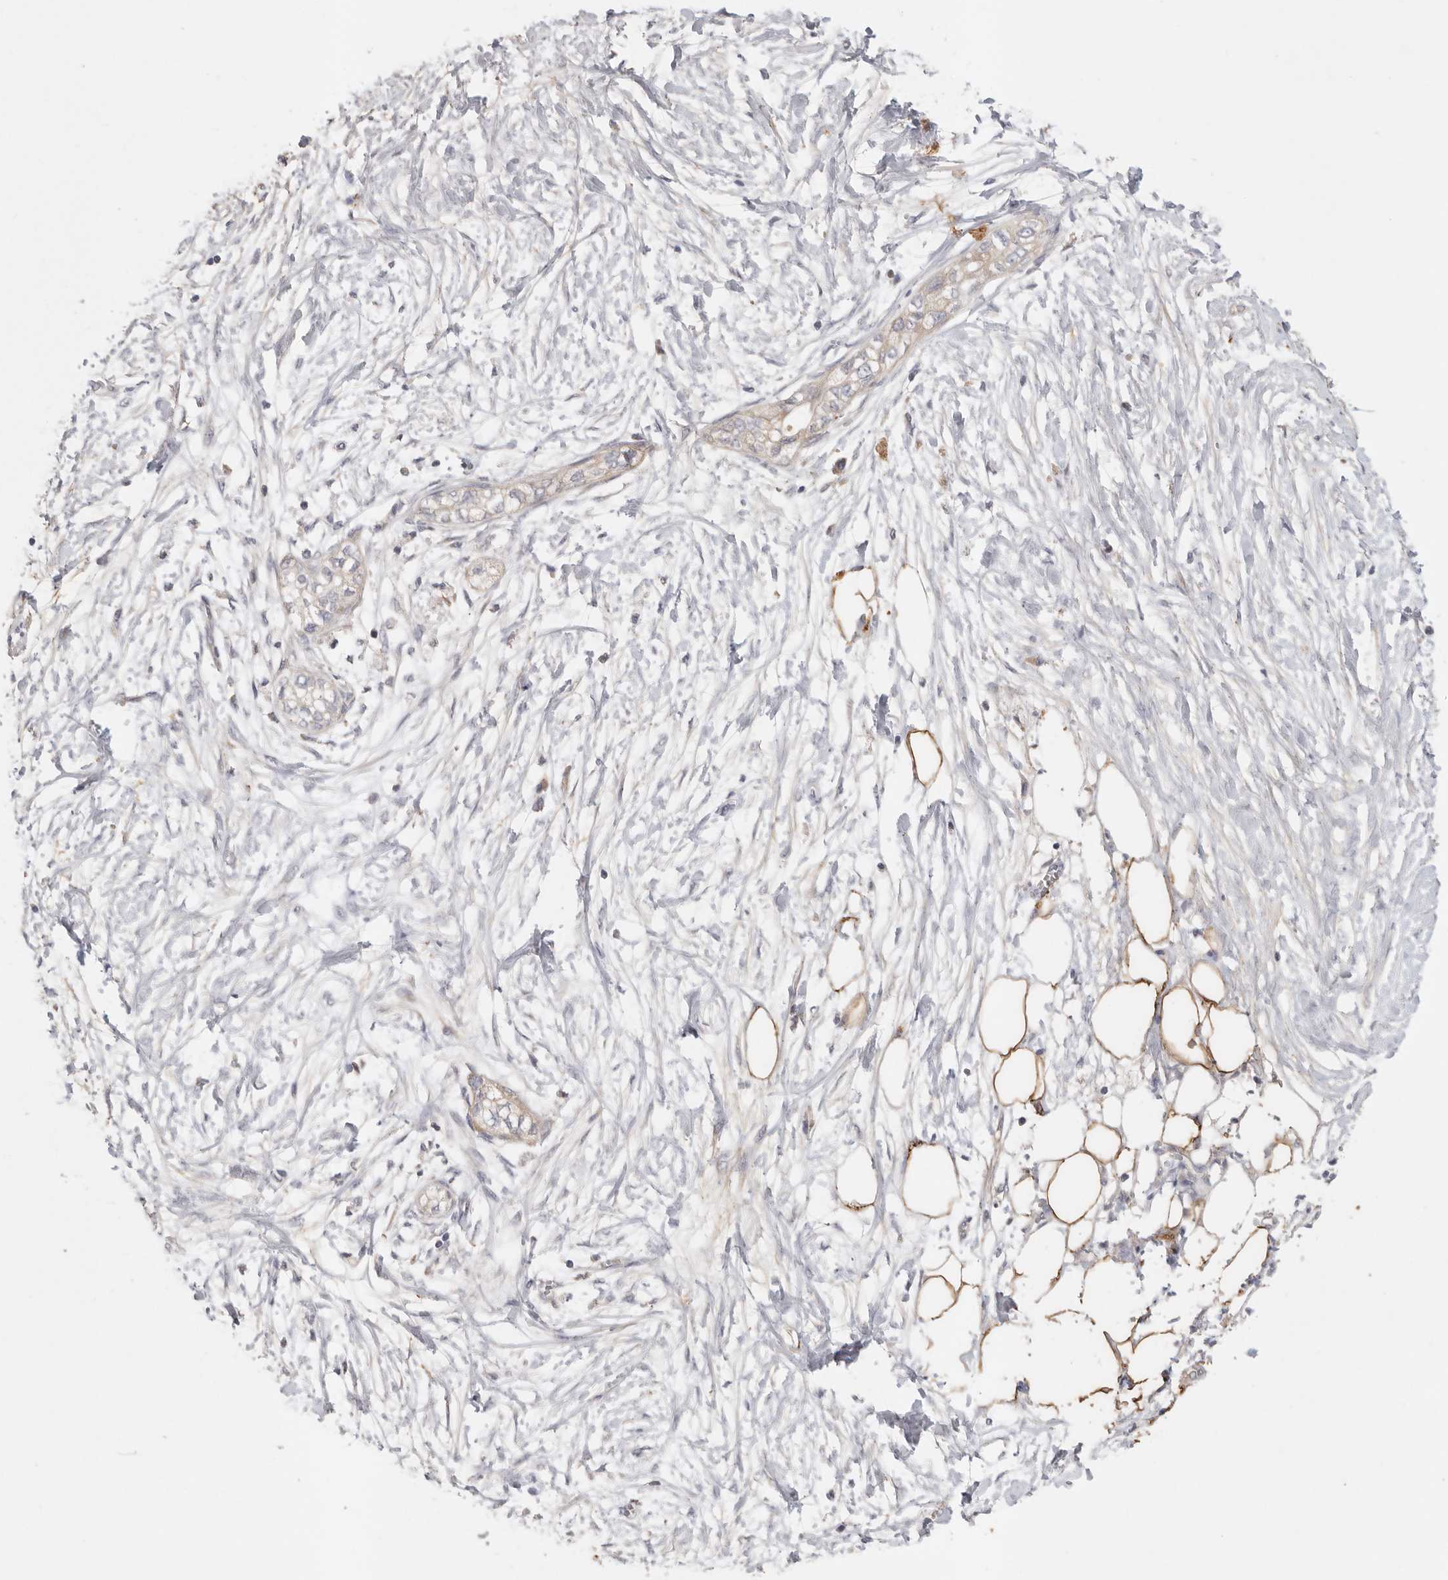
{"staining": {"intensity": "negative", "quantity": "none", "location": "none"}, "tissue": "pancreatic cancer", "cell_type": "Tumor cells", "image_type": "cancer", "snomed": [{"axis": "morphology", "description": "Adenocarcinoma, NOS"}, {"axis": "topography", "description": "Pancreas"}], "caption": "Tumor cells are negative for protein expression in human pancreatic cancer (adenocarcinoma). Brightfield microscopy of IHC stained with DAB (brown) and hematoxylin (blue), captured at high magnification.", "gene": "CFAP298", "patient": {"sex": "male", "age": 68}}